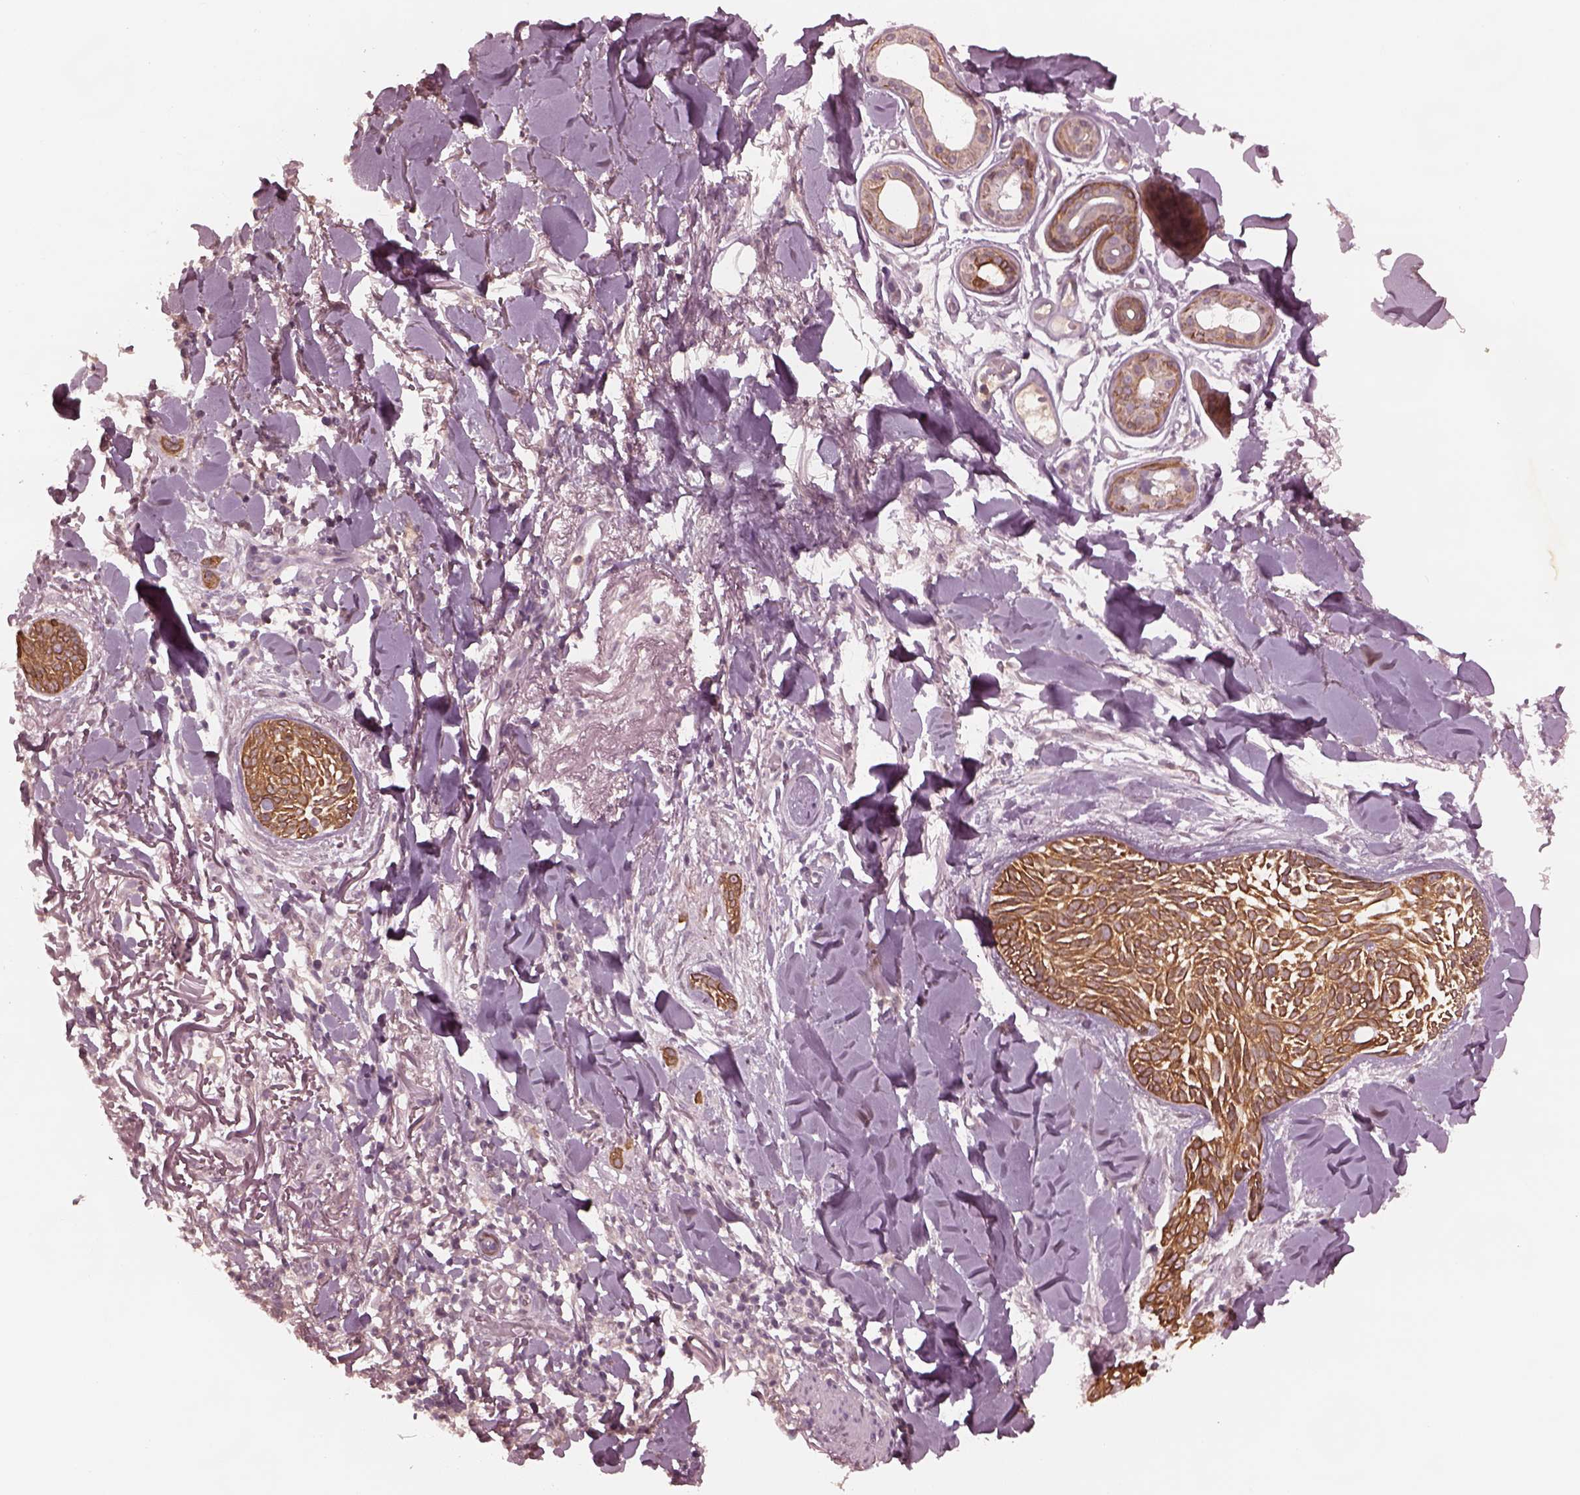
{"staining": {"intensity": "strong", "quantity": ">75%", "location": "cytoplasmic/membranous"}, "tissue": "skin cancer", "cell_type": "Tumor cells", "image_type": "cancer", "snomed": [{"axis": "morphology", "description": "Normal tissue, NOS"}, {"axis": "morphology", "description": "Basal cell carcinoma"}, {"axis": "topography", "description": "Skin"}], "caption": "Immunohistochemistry staining of skin cancer (basal cell carcinoma), which displays high levels of strong cytoplasmic/membranous positivity in approximately >75% of tumor cells indicating strong cytoplasmic/membranous protein expression. The staining was performed using DAB (brown) for protein detection and nuclei were counterstained in hematoxylin (blue).", "gene": "KRT79", "patient": {"sex": "male", "age": 84}}